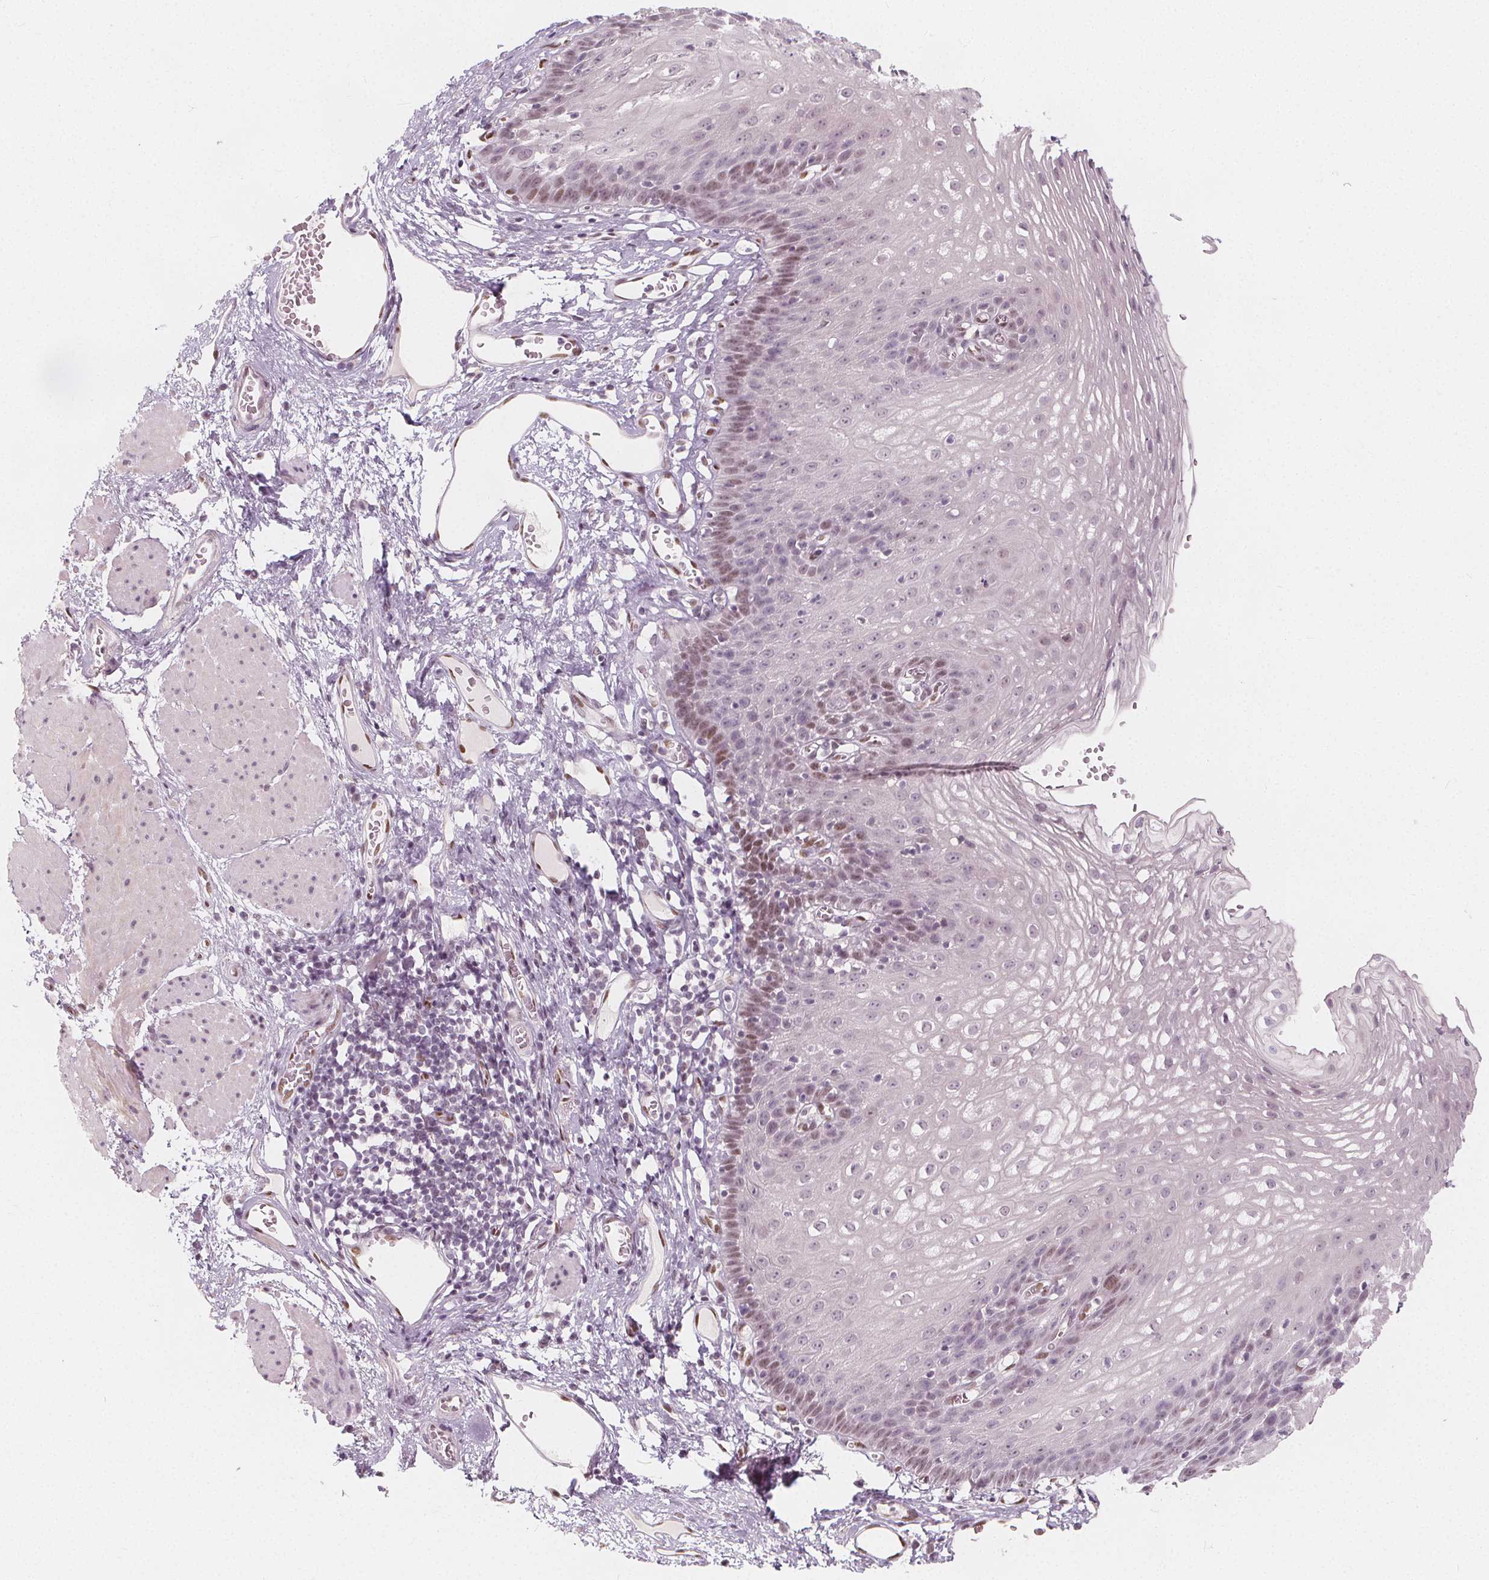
{"staining": {"intensity": "moderate", "quantity": "<25%", "location": "nuclear"}, "tissue": "esophagus", "cell_type": "Squamous epithelial cells", "image_type": "normal", "snomed": [{"axis": "morphology", "description": "Normal tissue, NOS"}, {"axis": "topography", "description": "Esophagus"}], "caption": "Benign esophagus demonstrates moderate nuclear expression in approximately <25% of squamous epithelial cells, visualized by immunohistochemistry. Nuclei are stained in blue.", "gene": "DRC3", "patient": {"sex": "male", "age": 72}}